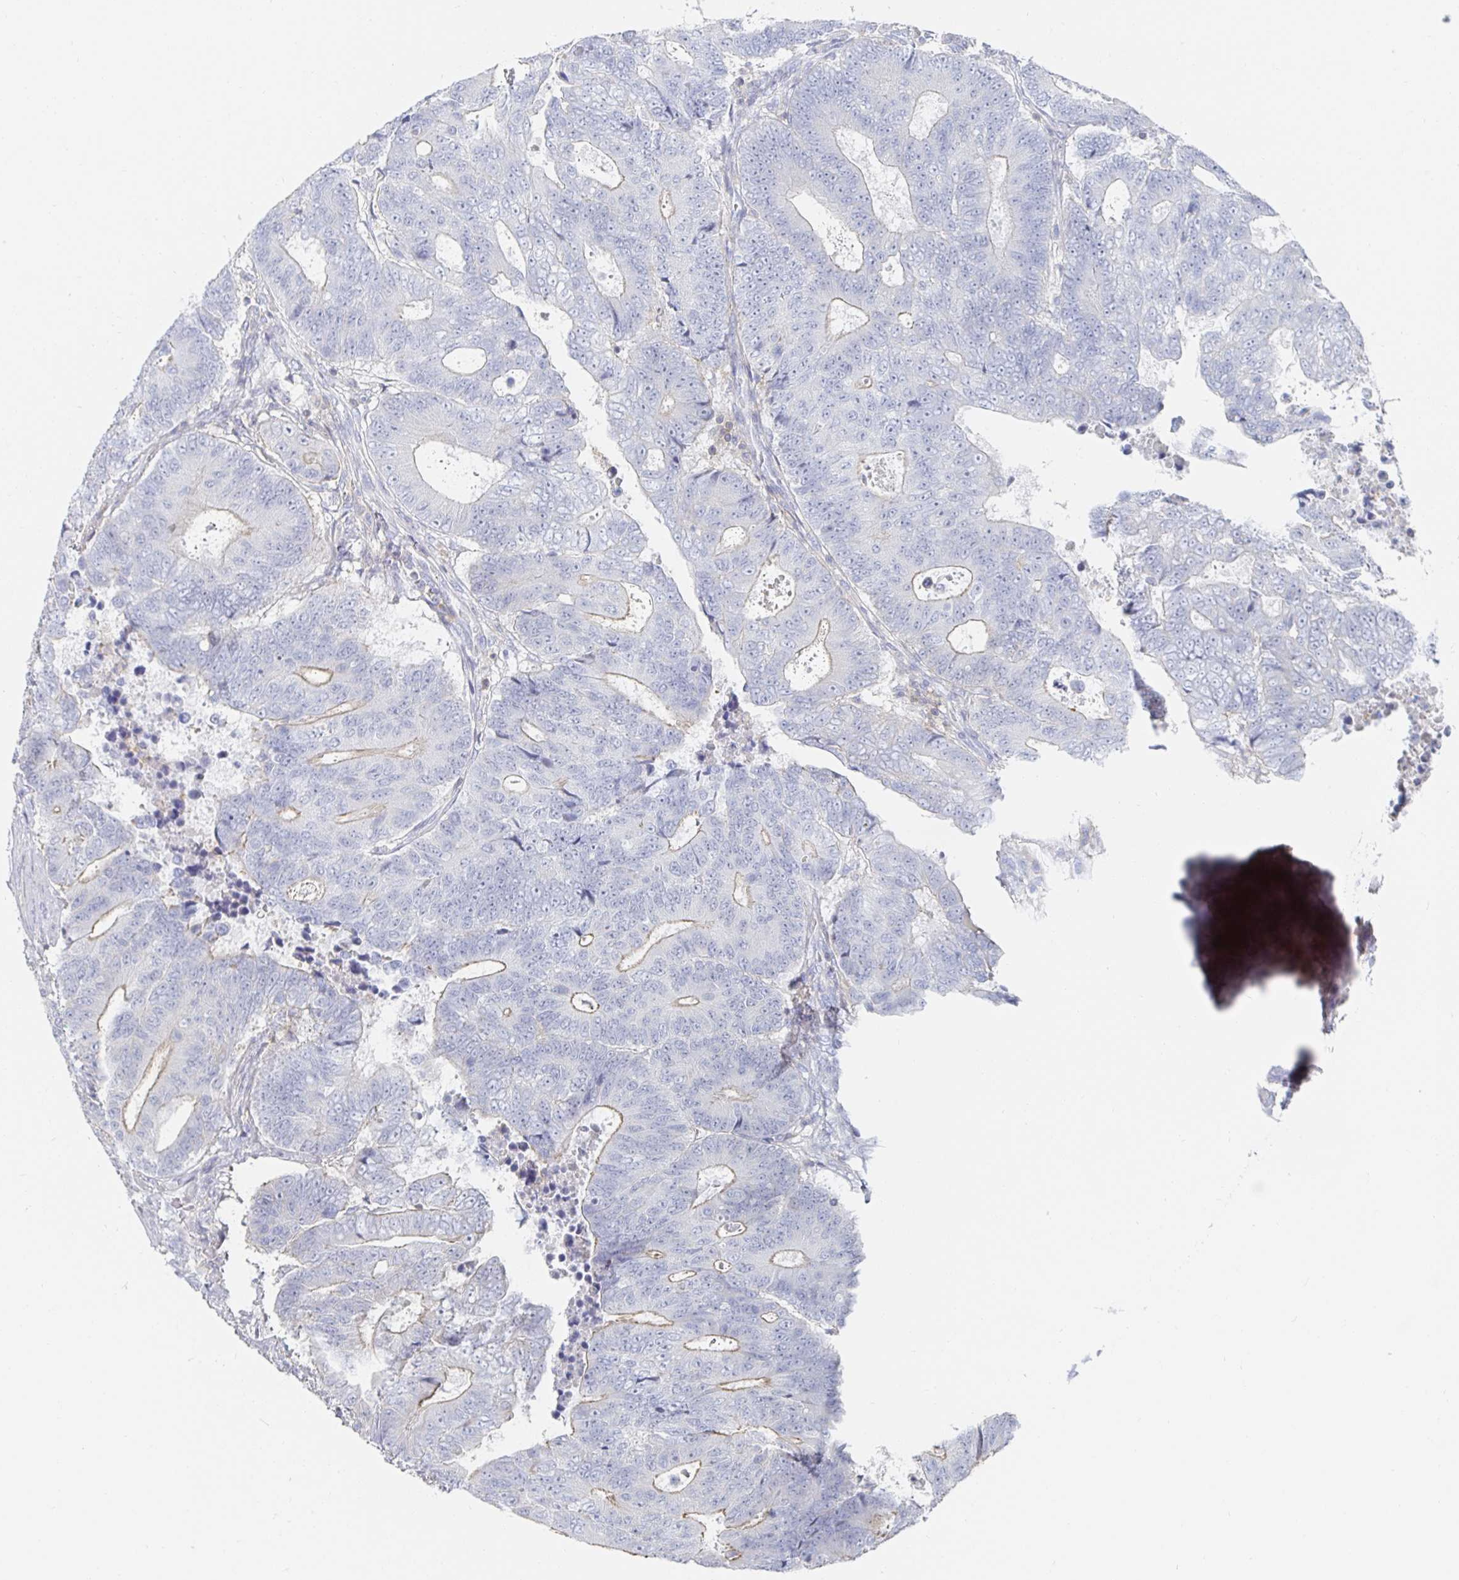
{"staining": {"intensity": "negative", "quantity": "none", "location": "none"}, "tissue": "colorectal cancer", "cell_type": "Tumor cells", "image_type": "cancer", "snomed": [{"axis": "morphology", "description": "Adenocarcinoma, NOS"}, {"axis": "topography", "description": "Colon"}], "caption": "This micrograph is of adenocarcinoma (colorectal) stained with immunohistochemistry (IHC) to label a protein in brown with the nuclei are counter-stained blue. There is no staining in tumor cells. Brightfield microscopy of immunohistochemistry stained with DAB (3,3'-diaminobenzidine) (brown) and hematoxylin (blue), captured at high magnification.", "gene": "PIK3CD", "patient": {"sex": "female", "age": 48}}